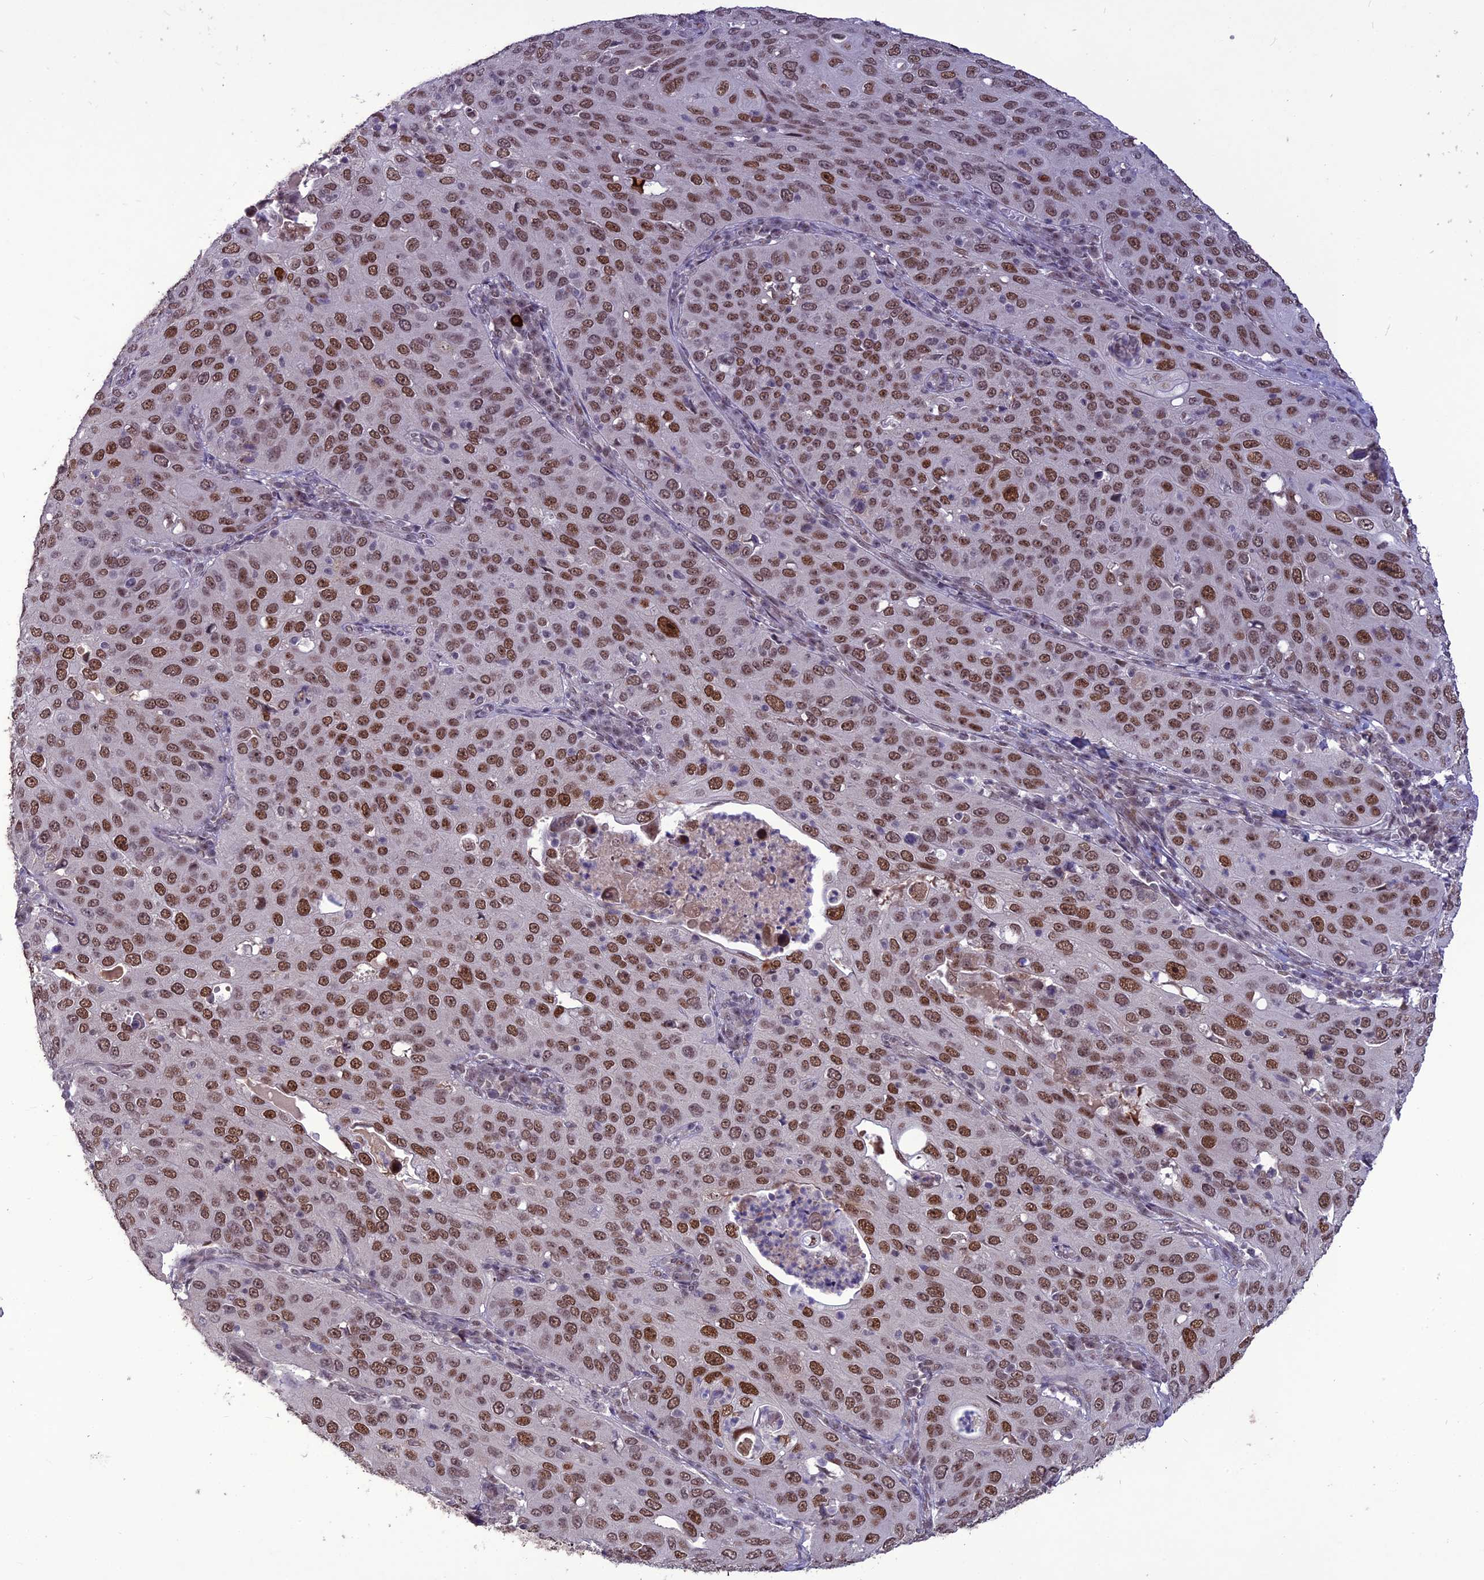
{"staining": {"intensity": "strong", "quantity": ">75%", "location": "nuclear"}, "tissue": "cervical cancer", "cell_type": "Tumor cells", "image_type": "cancer", "snomed": [{"axis": "morphology", "description": "Squamous cell carcinoma, NOS"}, {"axis": "topography", "description": "Cervix"}], "caption": "Brown immunohistochemical staining in cervical cancer shows strong nuclear expression in about >75% of tumor cells.", "gene": "DIS3", "patient": {"sex": "female", "age": 36}}